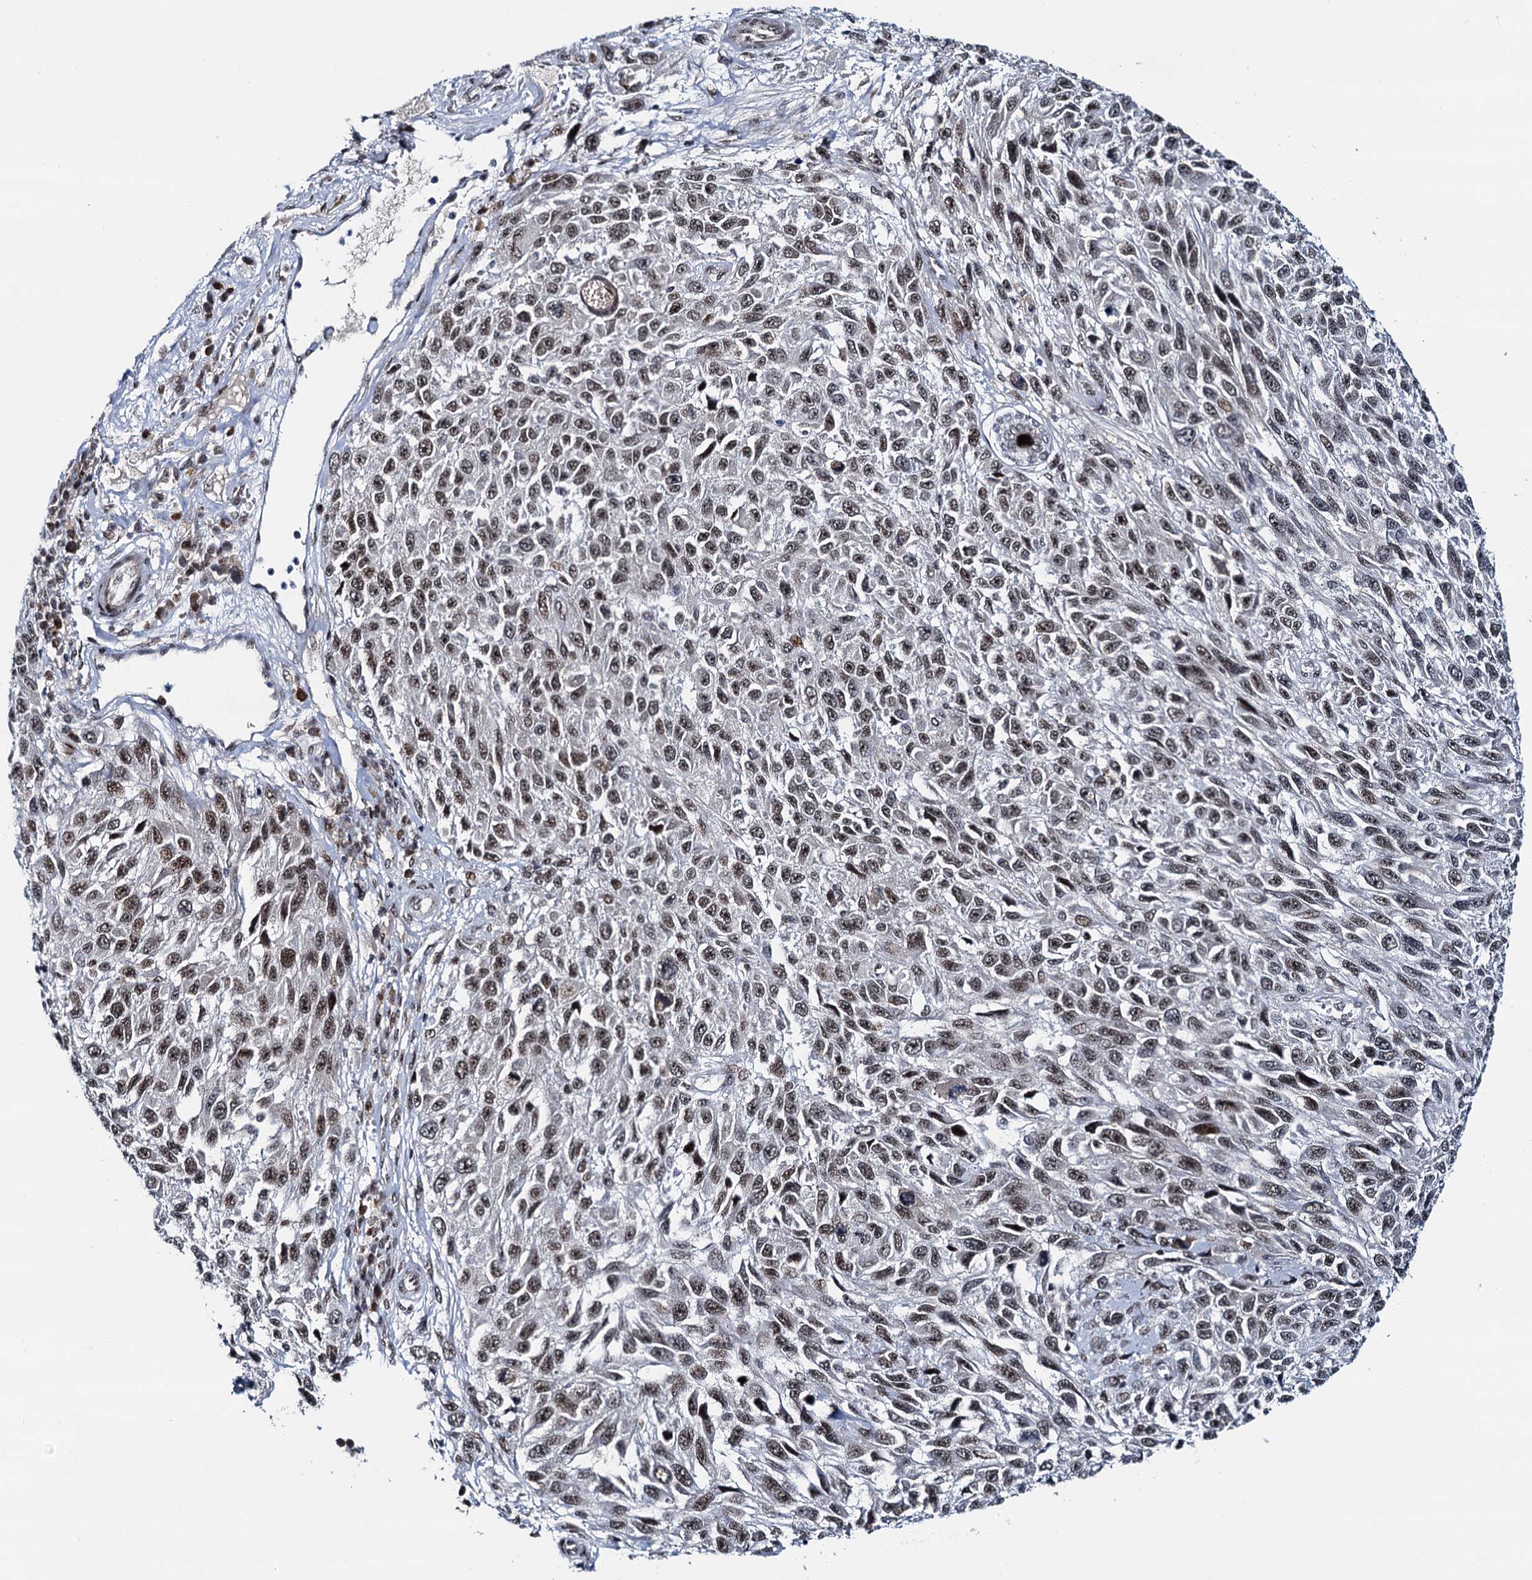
{"staining": {"intensity": "weak", "quantity": "25%-75%", "location": "nuclear"}, "tissue": "melanoma", "cell_type": "Tumor cells", "image_type": "cancer", "snomed": [{"axis": "morphology", "description": "Normal tissue, NOS"}, {"axis": "morphology", "description": "Malignant melanoma, NOS"}, {"axis": "topography", "description": "Skin"}], "caption": "Weak nuclear staining is identified in about 25%-75% of tumor cells in malignant melanoma.", "gene": "RUFY2", "patient": {"sex": "female", "age": 96}}